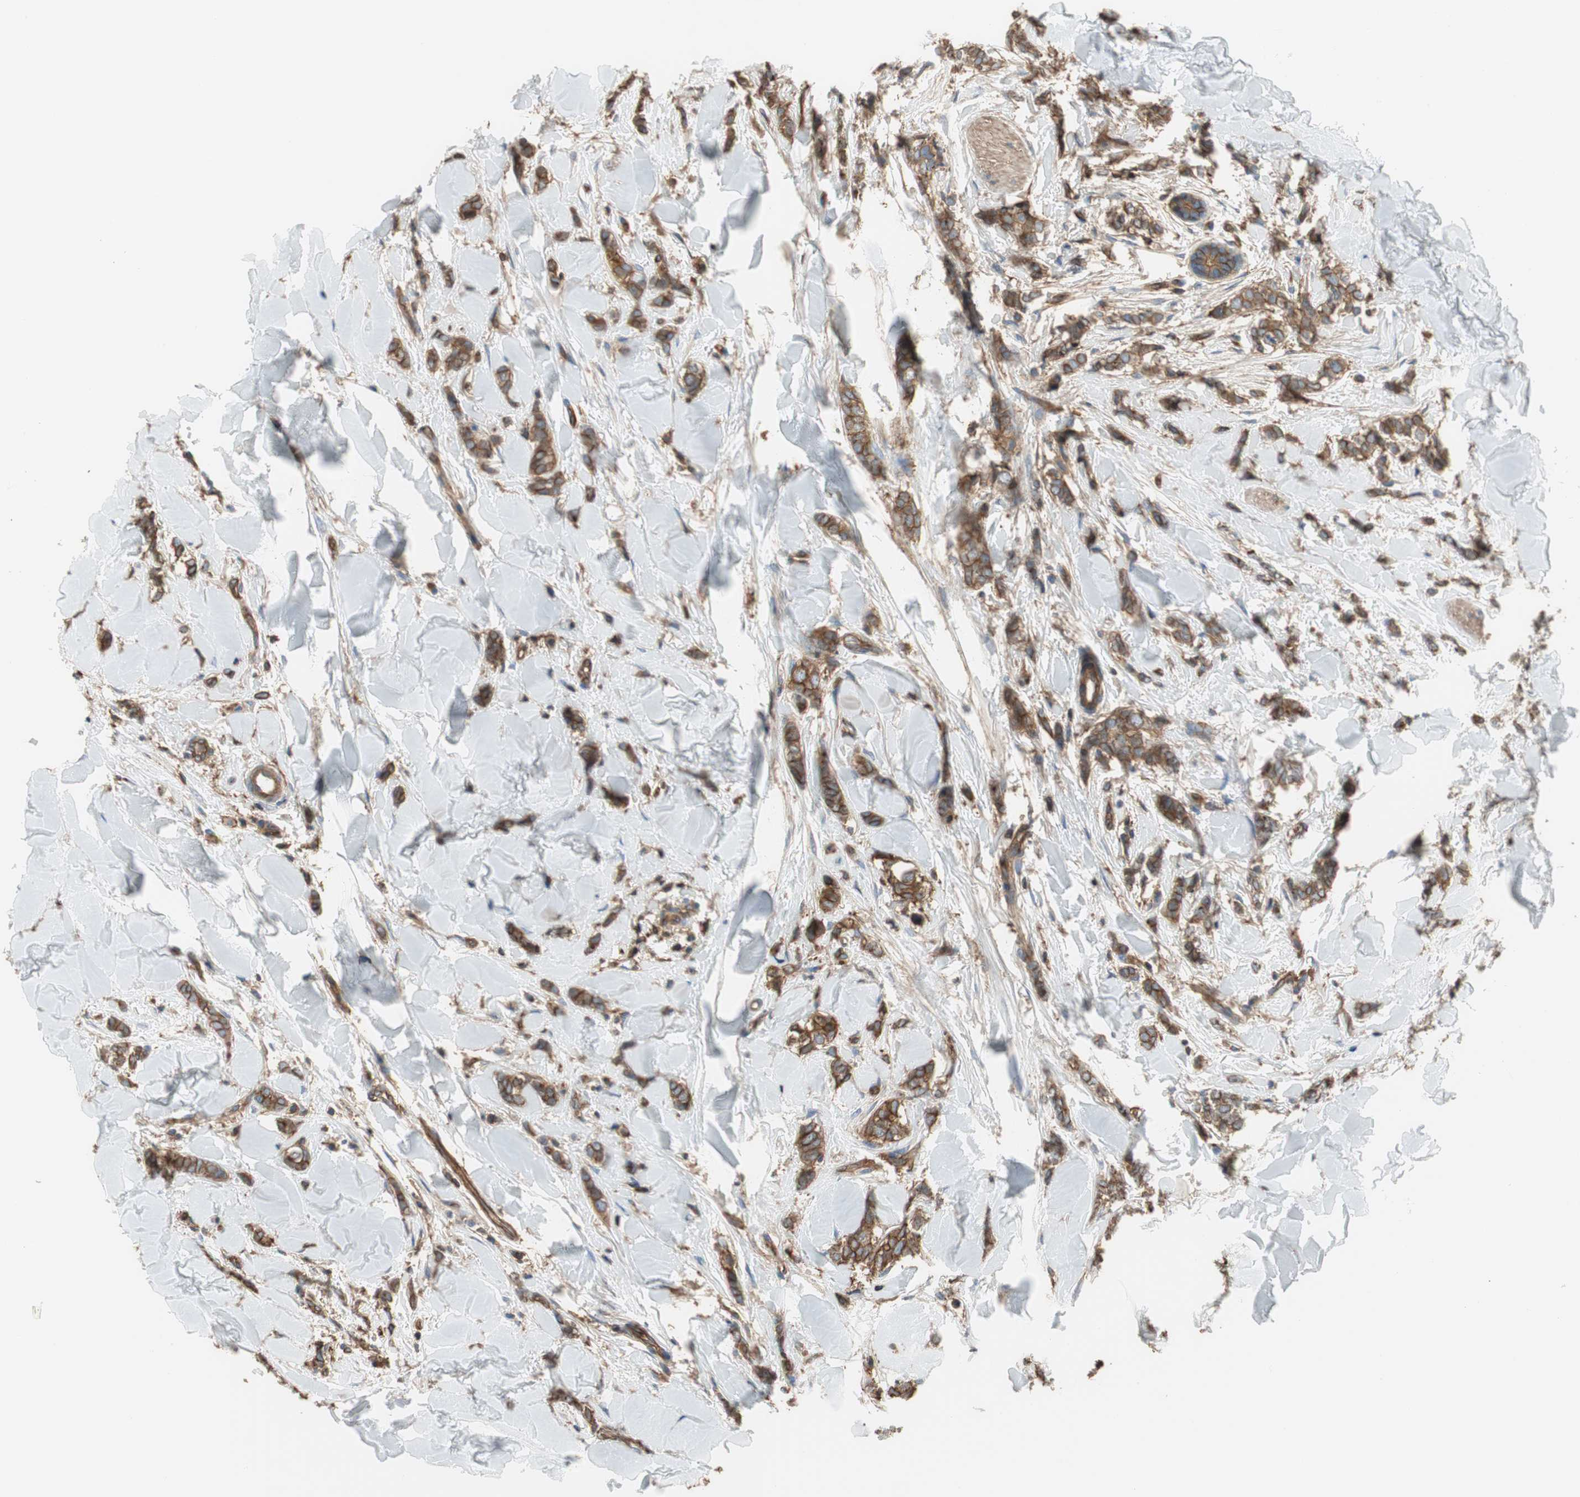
{"staining": {"intensity": "strong", "quantity": ">75%", "location": "cytoplasmic/membranous"}, "tissue": "breast cancer", "cell_type": "Tumor cells", "image_type": "cancer", "snomed": [{"axis": "morphology", "description": "Lobular carcinoma"}, {"axis": "topography", "description": "Skin"}, {"axis": "topography", "description": "Breast"}], "caption": "Breast lobular carcinoma was stained to show a protein in brown. There is high levels of strong cytoplasmic/membranous expression in about >75% of tumor cells. (DAB IHC, brown staining for protein, blue staining for nuclei).", "gene": "IL1RL1", "patient": {"sex": "female", "age": 46}}